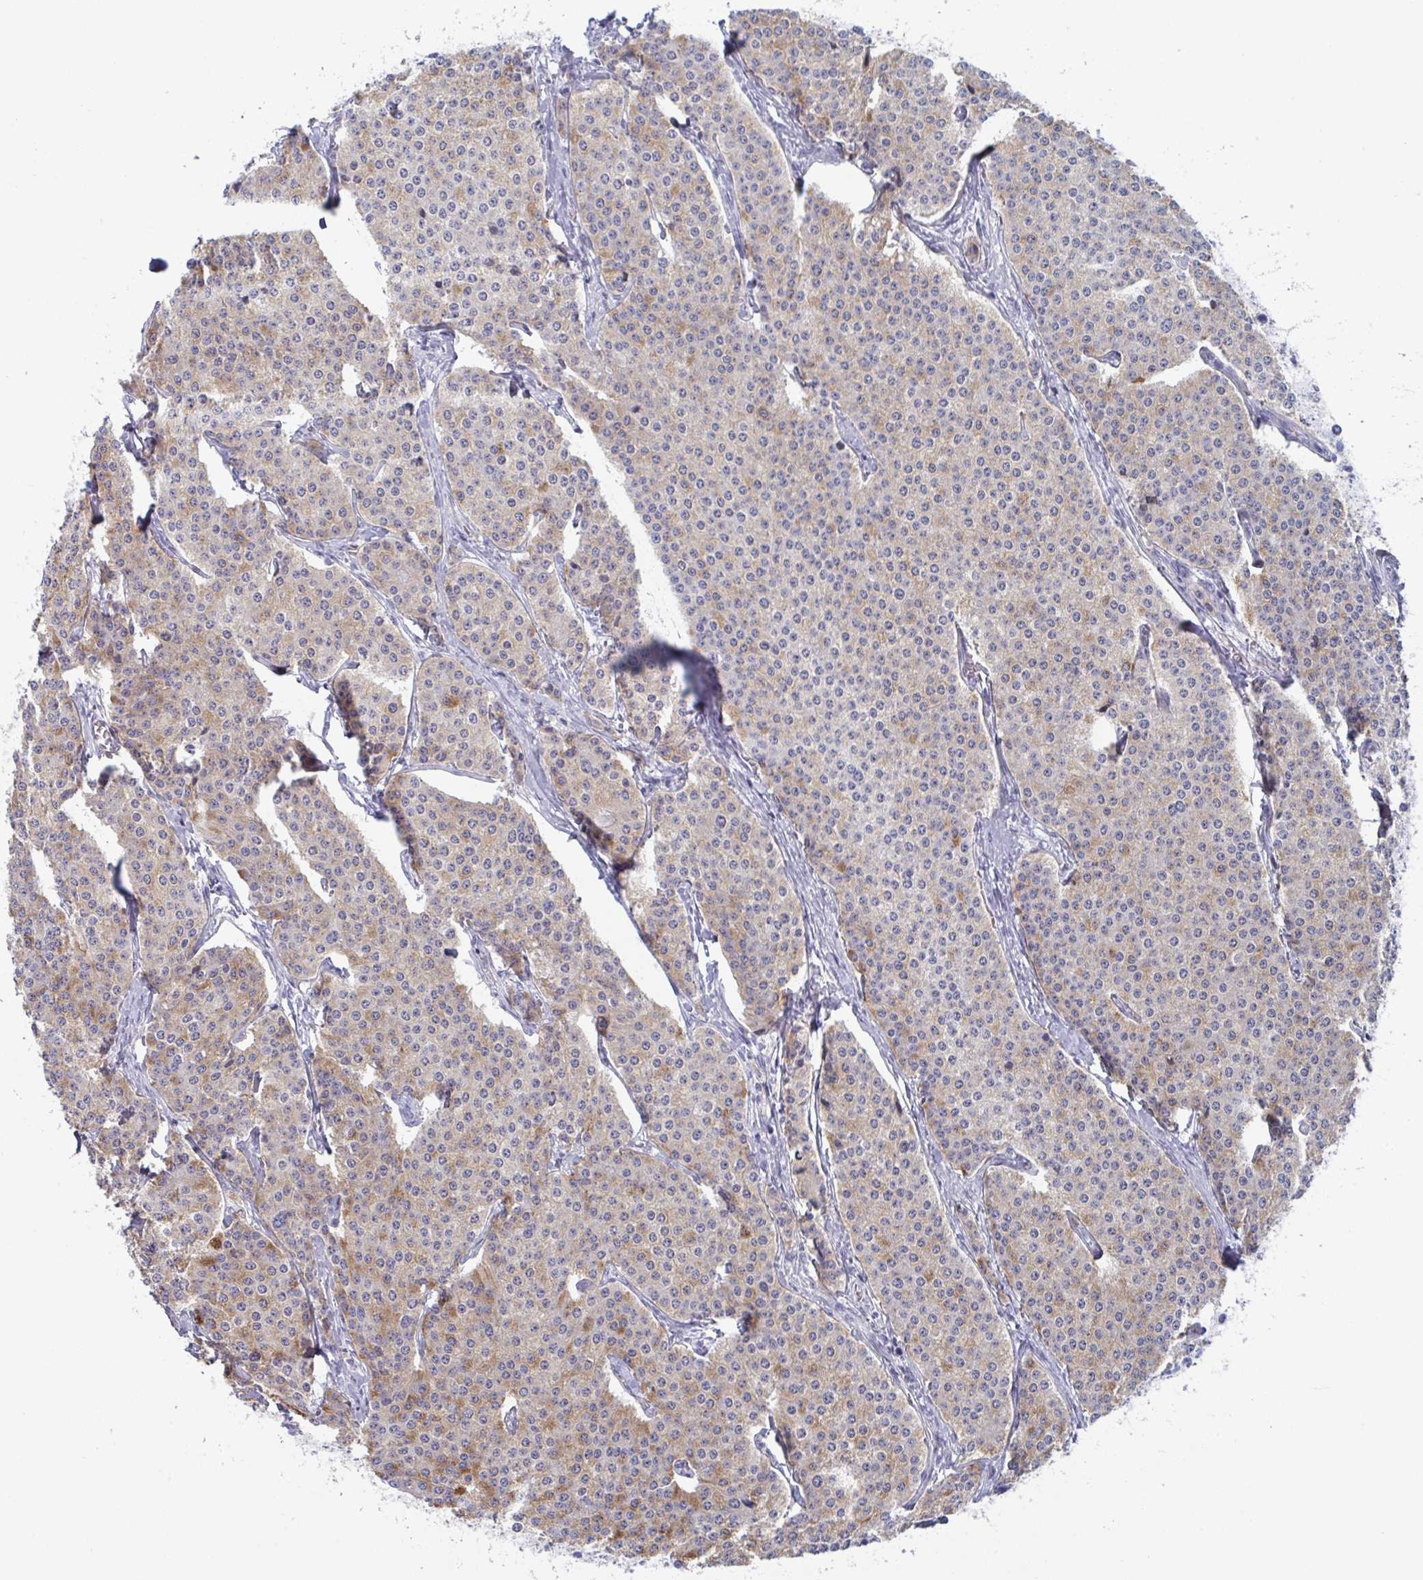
{"staining": {"intensity": "weak", "quantity": "25%-75%", "location": "cytoplasmic/membranous"}, "tissue": "carcinoid", "cell_type": "Tumor cells", "image_type": "cancer", "snomed": [{"axis": "morphology", "description": "Carcinoid, malignant, NOS"}, {"axis": "topography", "description": "Small intestine"}], "caption": "Immunohistochemical staining of human carcinoid (malignant) demonstrates weak cytoplasmic/membranous protein positivity in about 25%-75% of tumor cells.", "gene": "CYP4F11", "patient": {"sex": "female", "age": 64}}